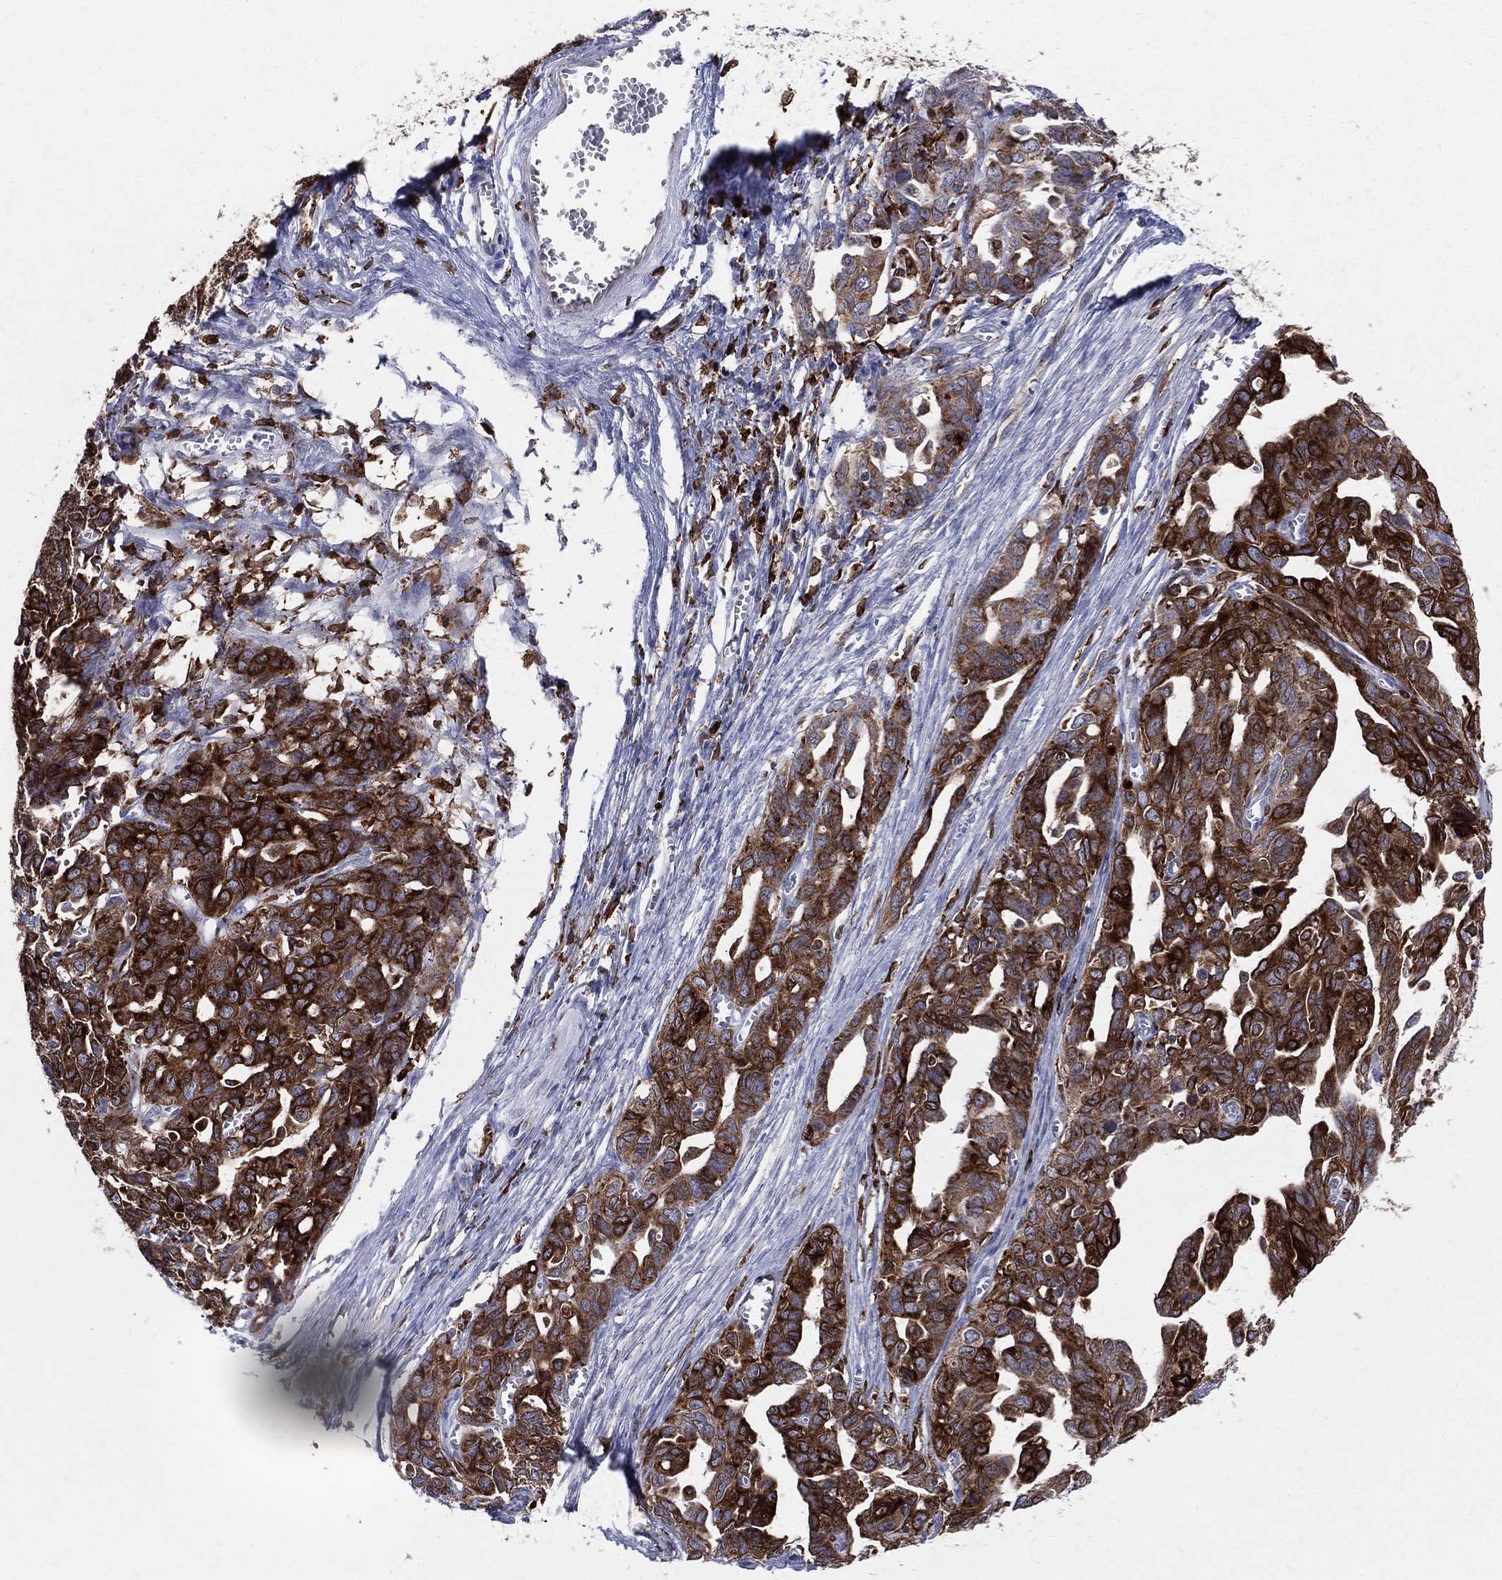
{"staining": {"intensity": "strong", "quantity": ">75%", "location": "cytoplasmic/membranous"}, "tissue": "ovarian cancer", "cell_type": "Tumor cells", "image_type": "cancer", "snomed": [{"axis": "morphology", "description": "Cystadenocarcinoma, serous, NOS"}, {"axis": "topography", "description": "Ovary"}], "caption": "DAB (3,3'-diaminobenzidine) immunohistochemical staining of human ovarian serous cystadenocarcinoma shows strong cytoplasmic/membranous protein expression in approximately >75% of tumor cells.", "gene": "CD74", "patient": {"sex": "female", "age": 69}}